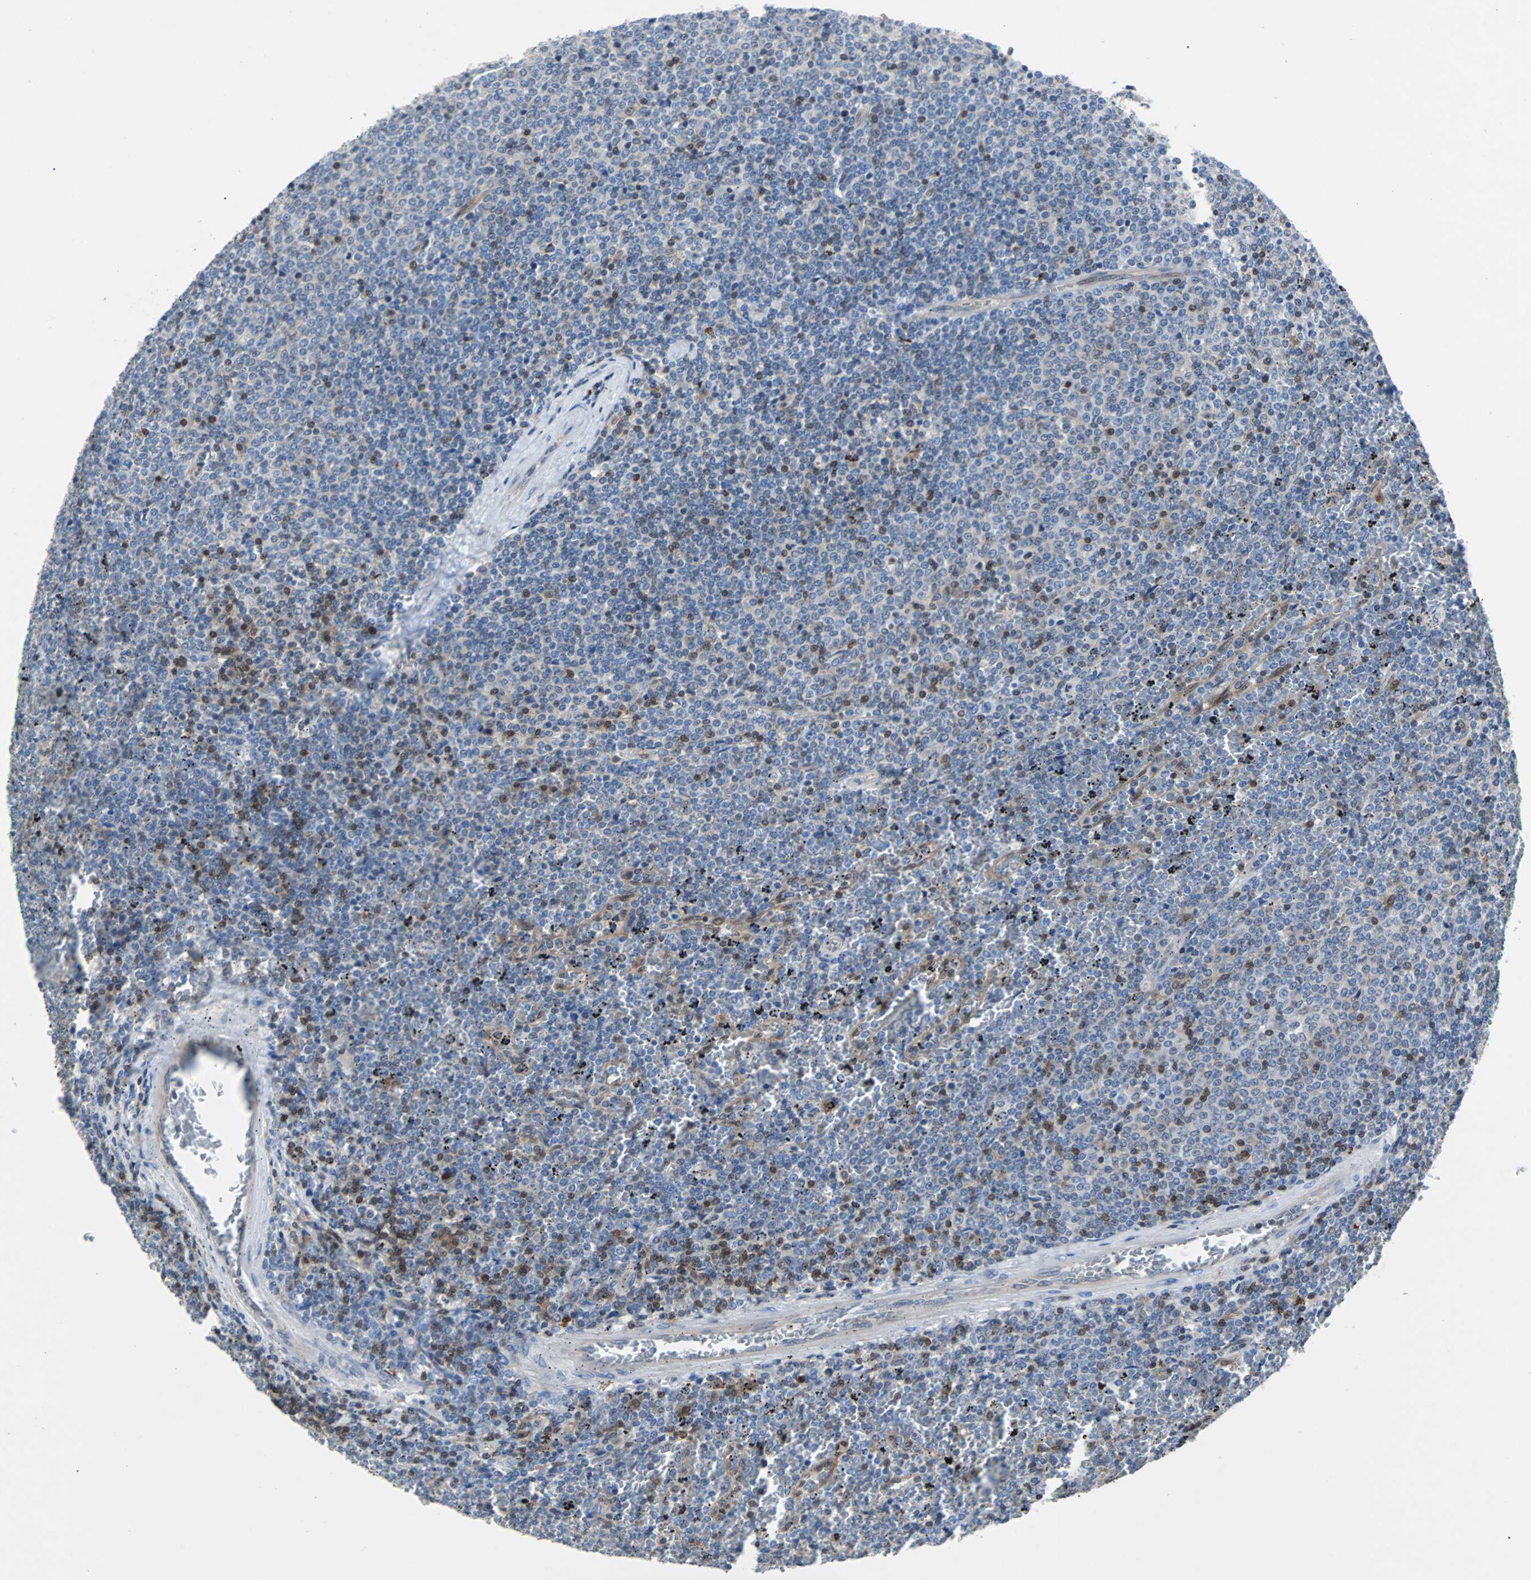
{"staining": {"intensity": "moderate", "quantity": "<25%", "location": "nuclear"}, "tissue": "lymphoma", "cell_type": "Tumor cells", "image_type": "cancer", "snomed": [{"axis": "morphology", "description": "Malignant lymphoma, non-Hodgkin's type, Low grade"}, {"axis": "topography", "description": "Spleen"}], "caption": "Immunohistochemistry micrograph of low-grade malignant lymphoma, non-Hodgkin's type stained for a protein (brown), which exhibits low levels of moderate nuclear positivity in approximately <25% of tumor cells.", "gene": "MAP2K6", "patient": {"sex": "female", "age": 77}}